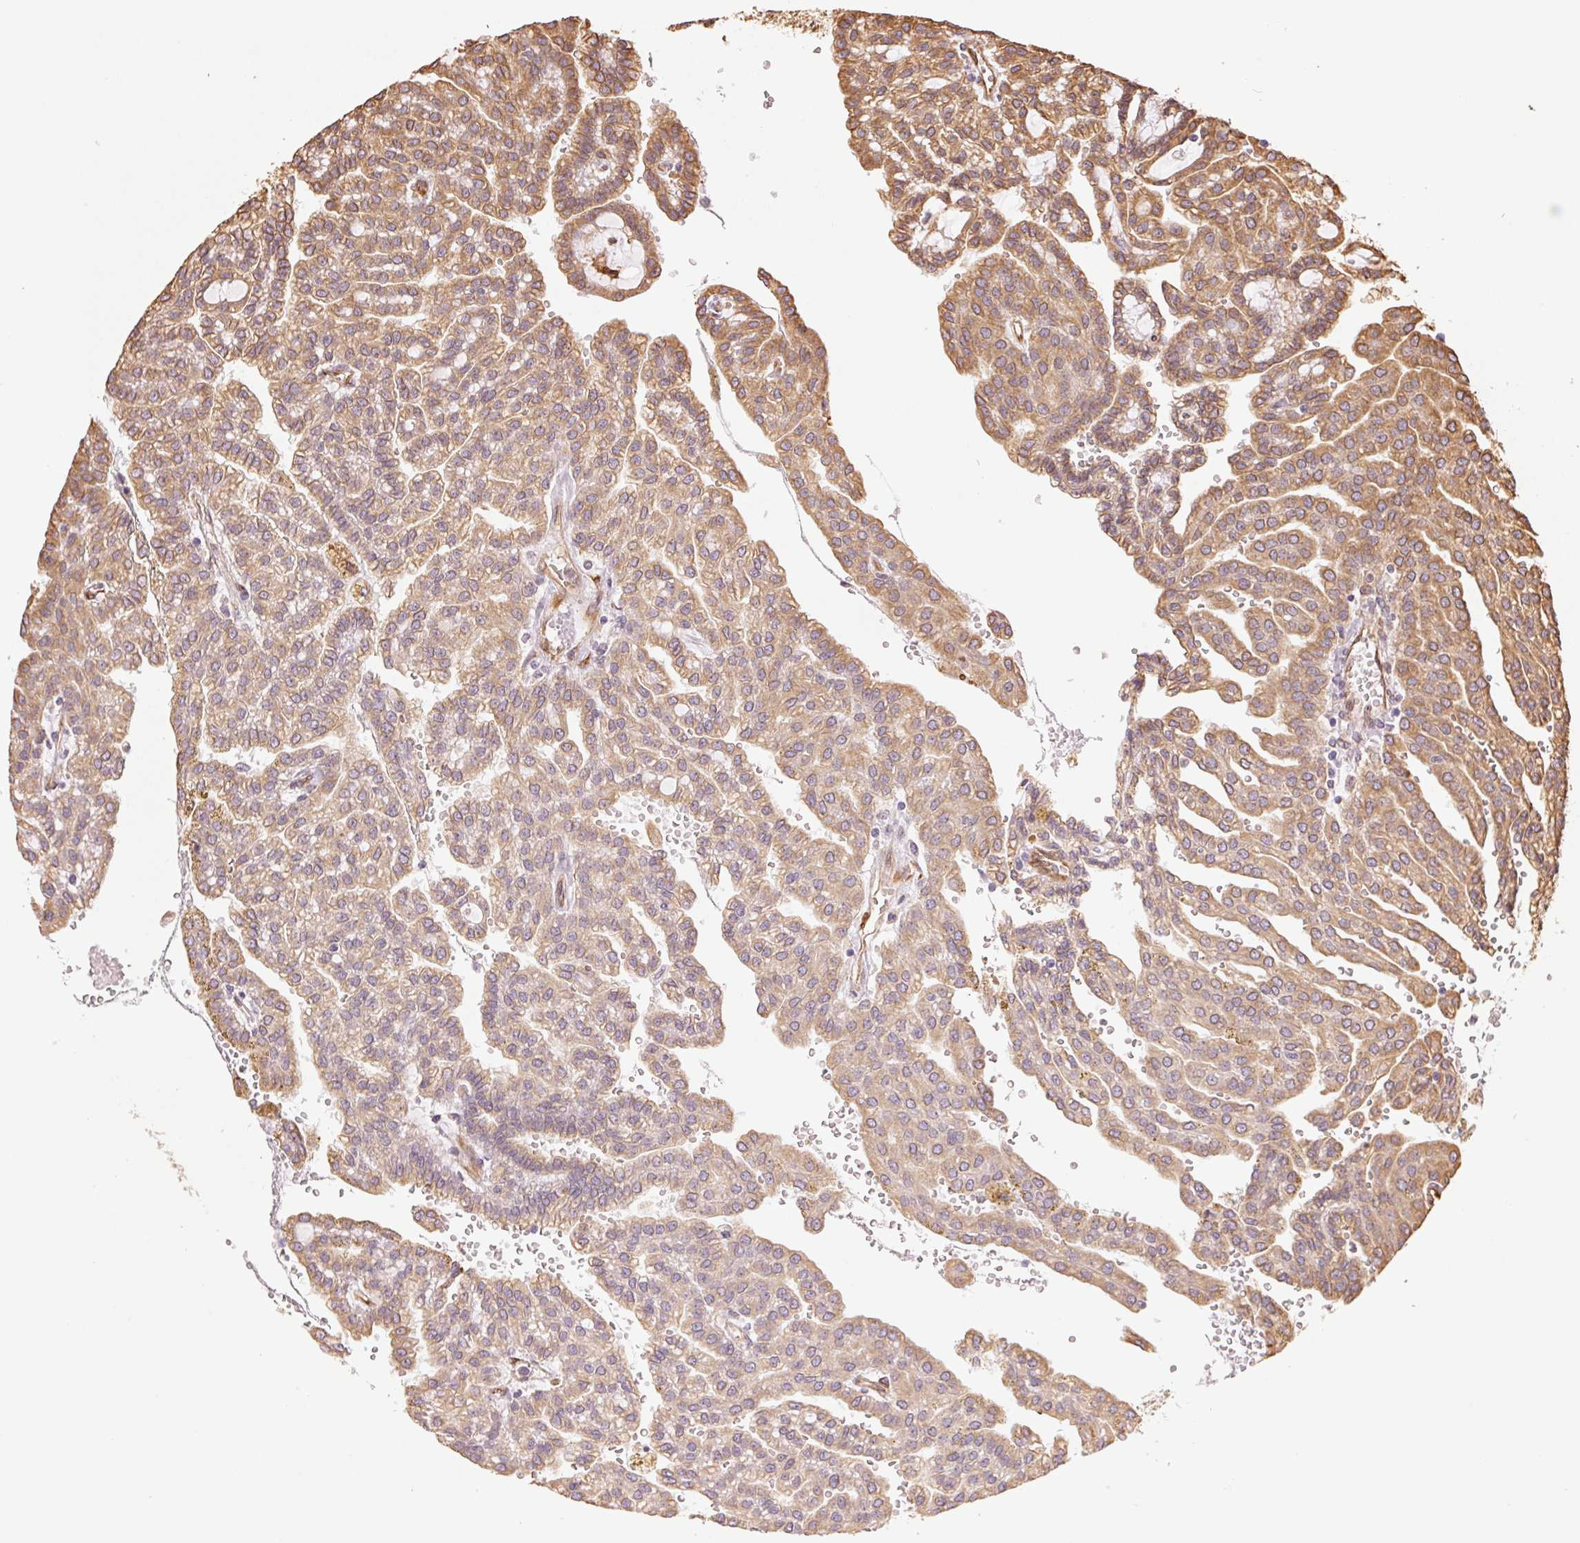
{"staining": {"intensity": "moderate", "quantity": ">75%", "location": "cytoplasmic/membranous"}, "tissue": "renal cancer", "cell_type": "Tumor cells", "image_type": "cancer", "snomed": [{"axis": "morphology", "description": "Adenocarcinoma, NOS"}, {"axis": "topography", "description": "Kidney"}], "caption": "Renal adenocarcinoma tissue shows moderate cytoplasmic/membranous positivity in about >75% of tumor cells", "gene": "RCN3", "patient": {"sex": "male", "age": 63}}